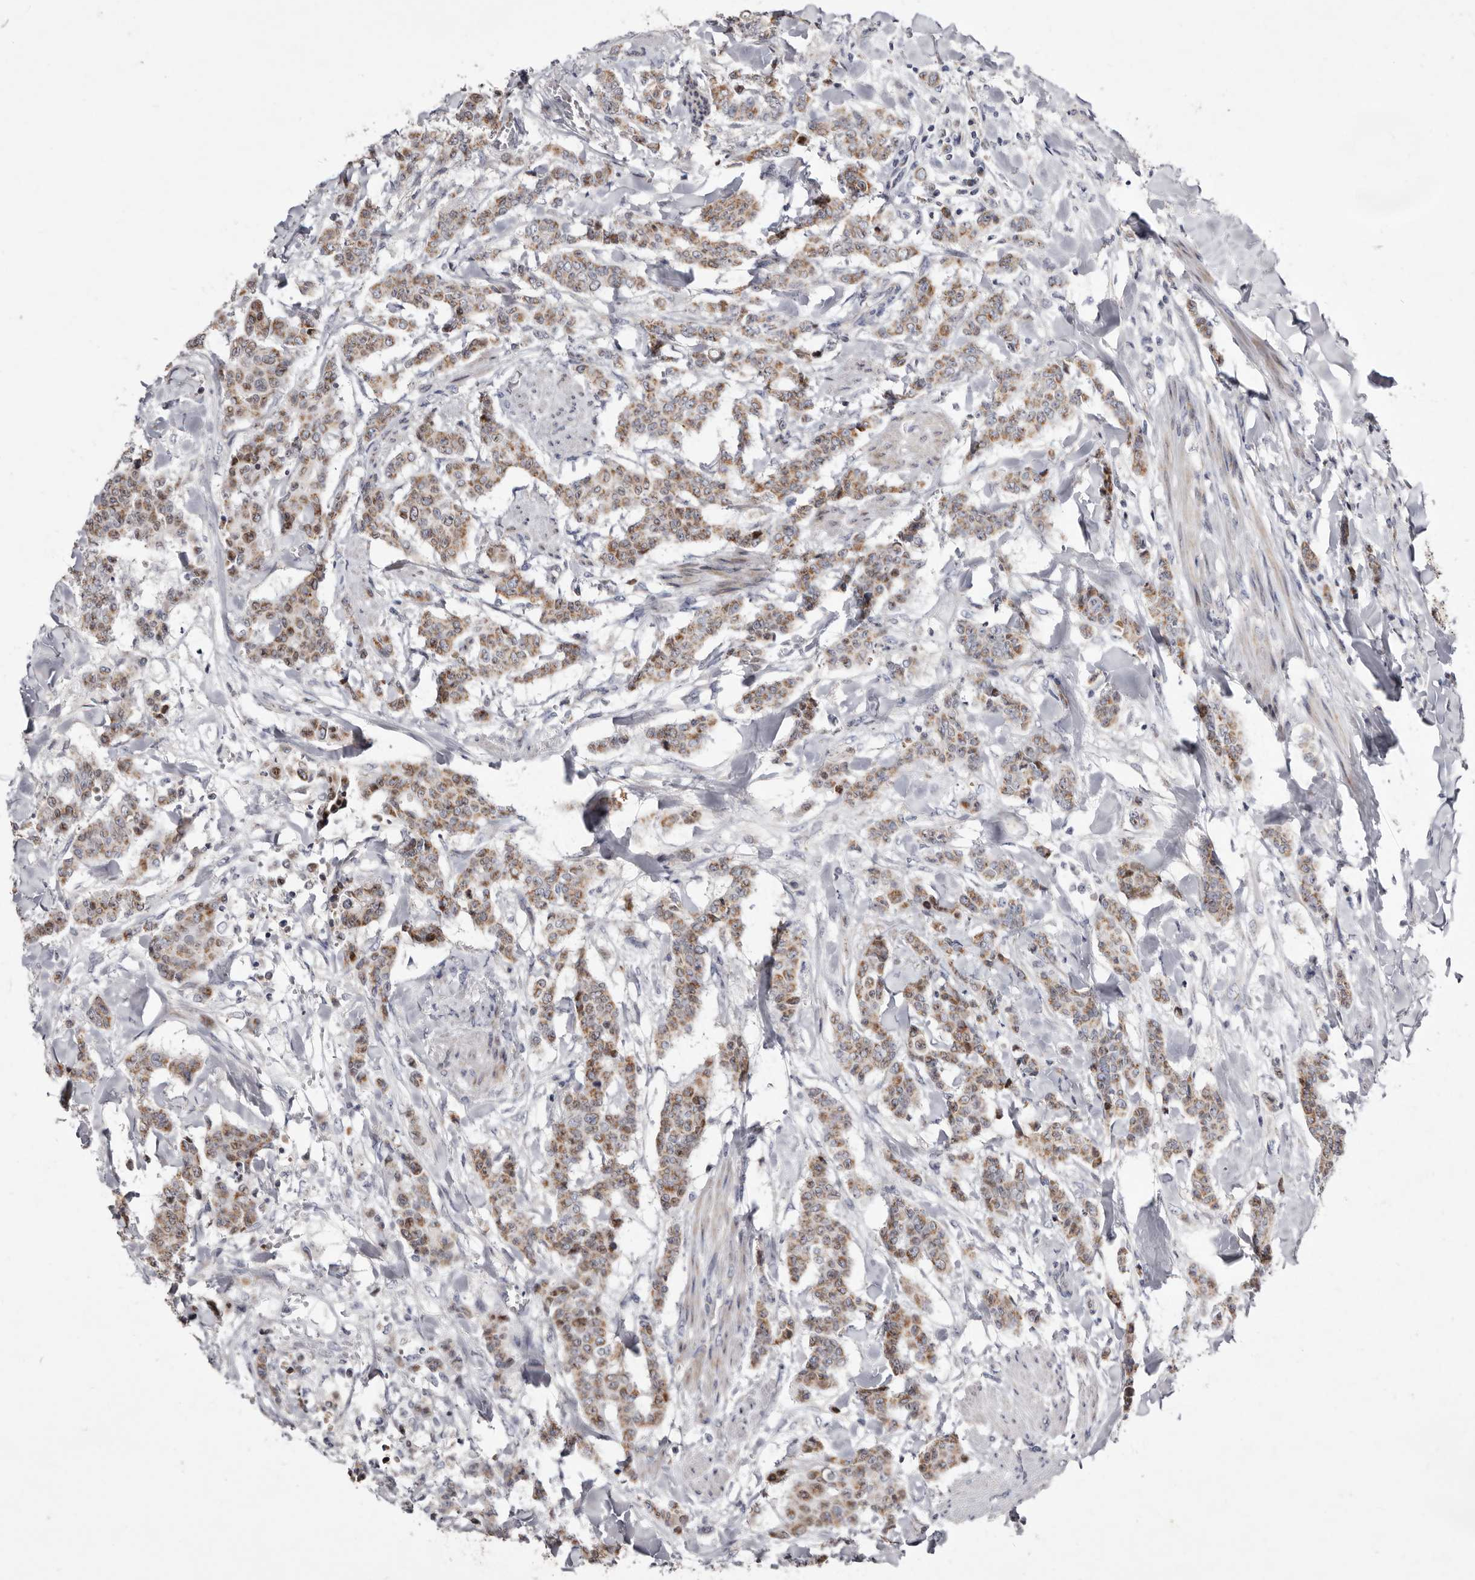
{"staining": {"intensity": "moderate", "quantity": ">75%", "location": "cytoplasmic/membranous"}, "tissue": "breast cancer", "cell_type": "Tumor cells", "image_type": "cancer", "snomed": [{"axis": "morphology", "description": "Duct carcinoma"}, {"axis": "topography", "description": "Breast"}], "caption": "Immunohistochemistry (IHC) staining of breast cancer, which exhibits medium levels of moderate cytoplasmic/membranous staining in approximately >75% of tumor cells indicating moderate cytoplasmic/membranous protein positivity. The staining was performed using DAB (3,3'-diaminobenzidine) (brown) for protein detection and nuclei were counterstained in hematoxylin (blue).", "gene": "TIMM17B", "patient": {"sex": "female", "age": 40}}